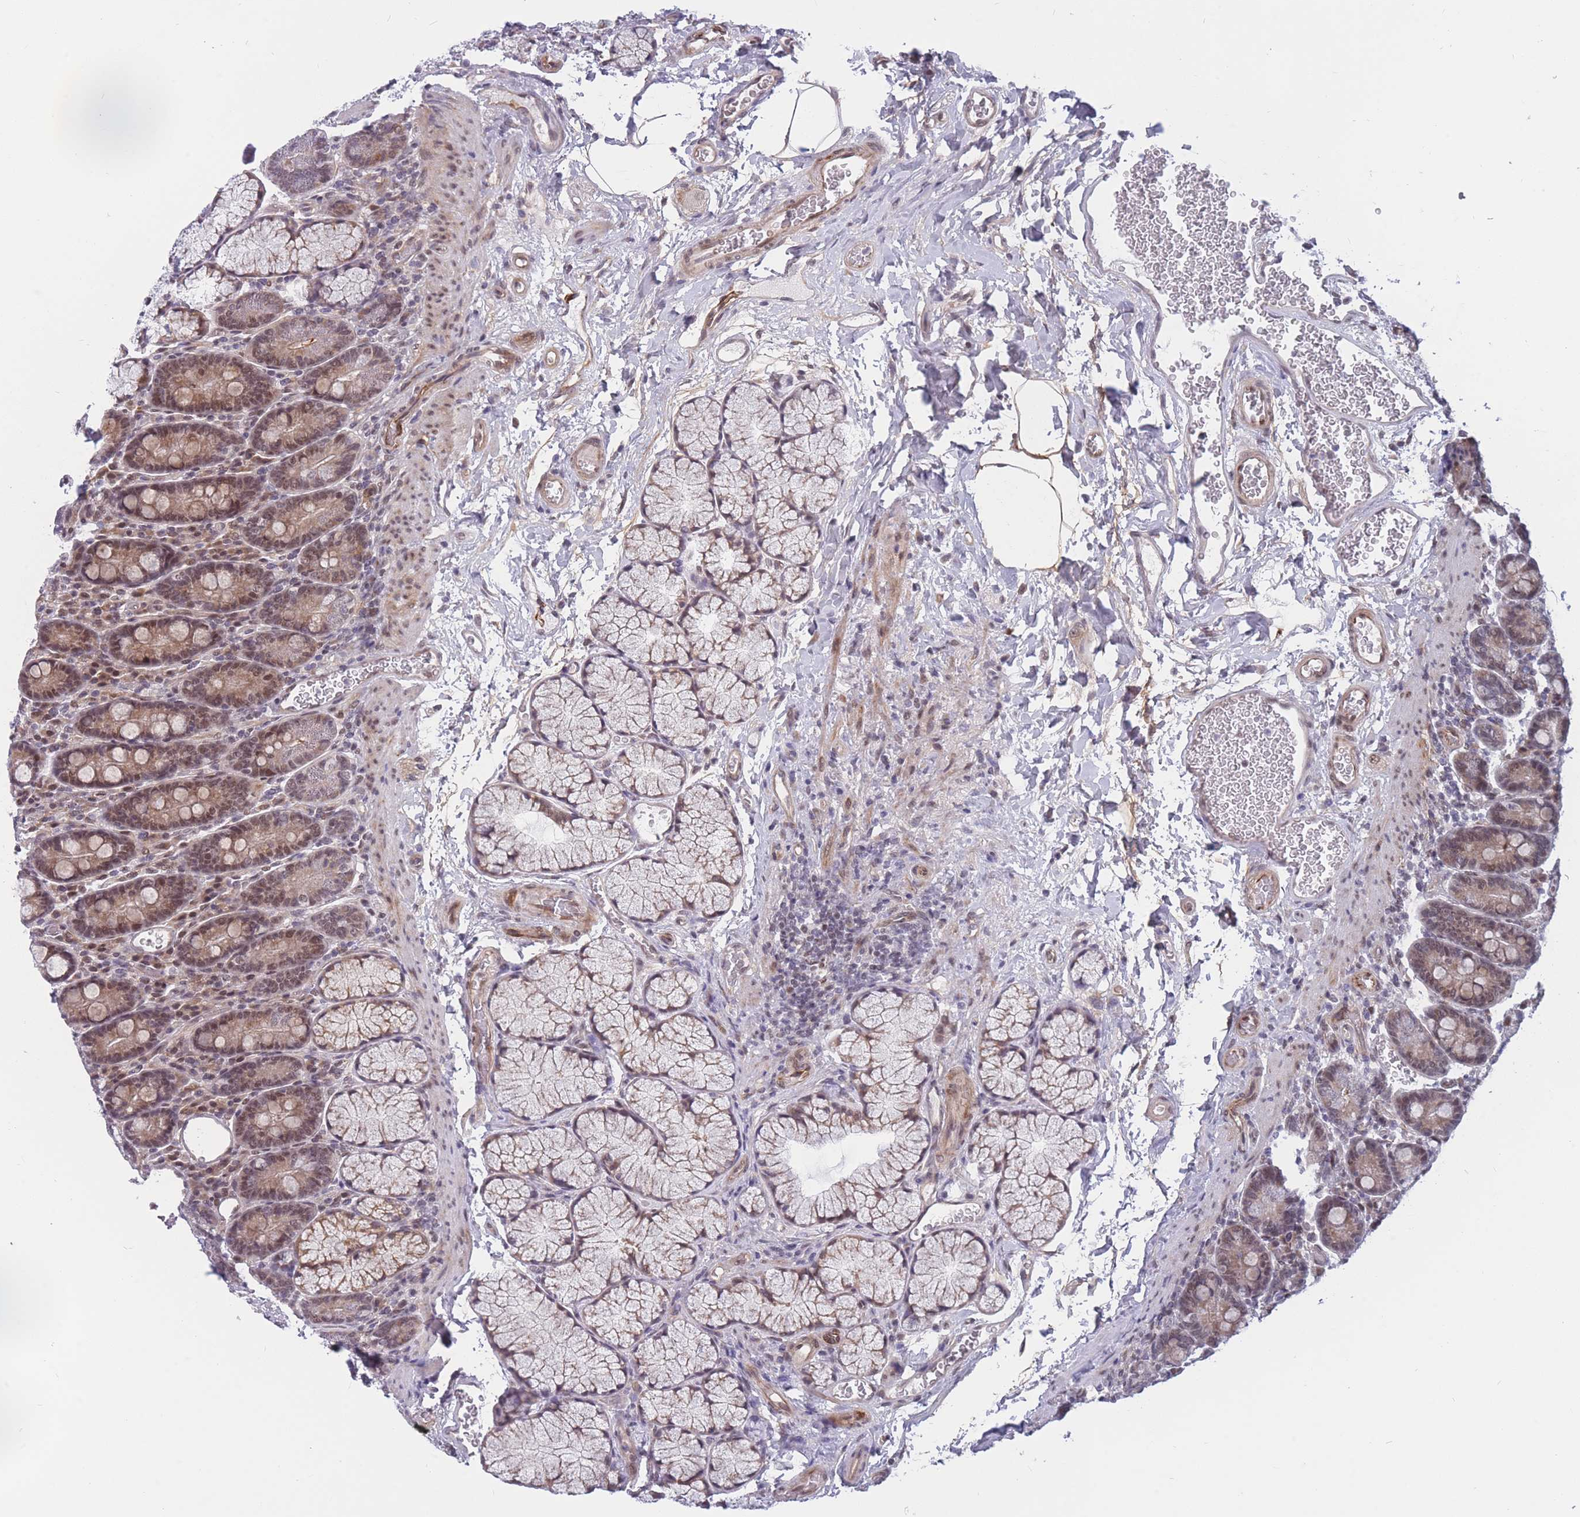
{"staining": {"intensity": "weak", "quantity": "25%-75%", "location": "nuclear"}, "tissue": "duodenum", "cell_type": "Glandular cells", "image_type": "normal", "snomed": [{"axis": "morphology", "description": "Normal tissue, NOS"}, {"axis": "topography", "description": "Duodenum"}], "caption": "Weak nuclear protein positivity is seen in approximately 25%-75% of glandular cells in duodenum.", "gene": "BCL9L", "patient": {"sex": "male", "age": 35}}